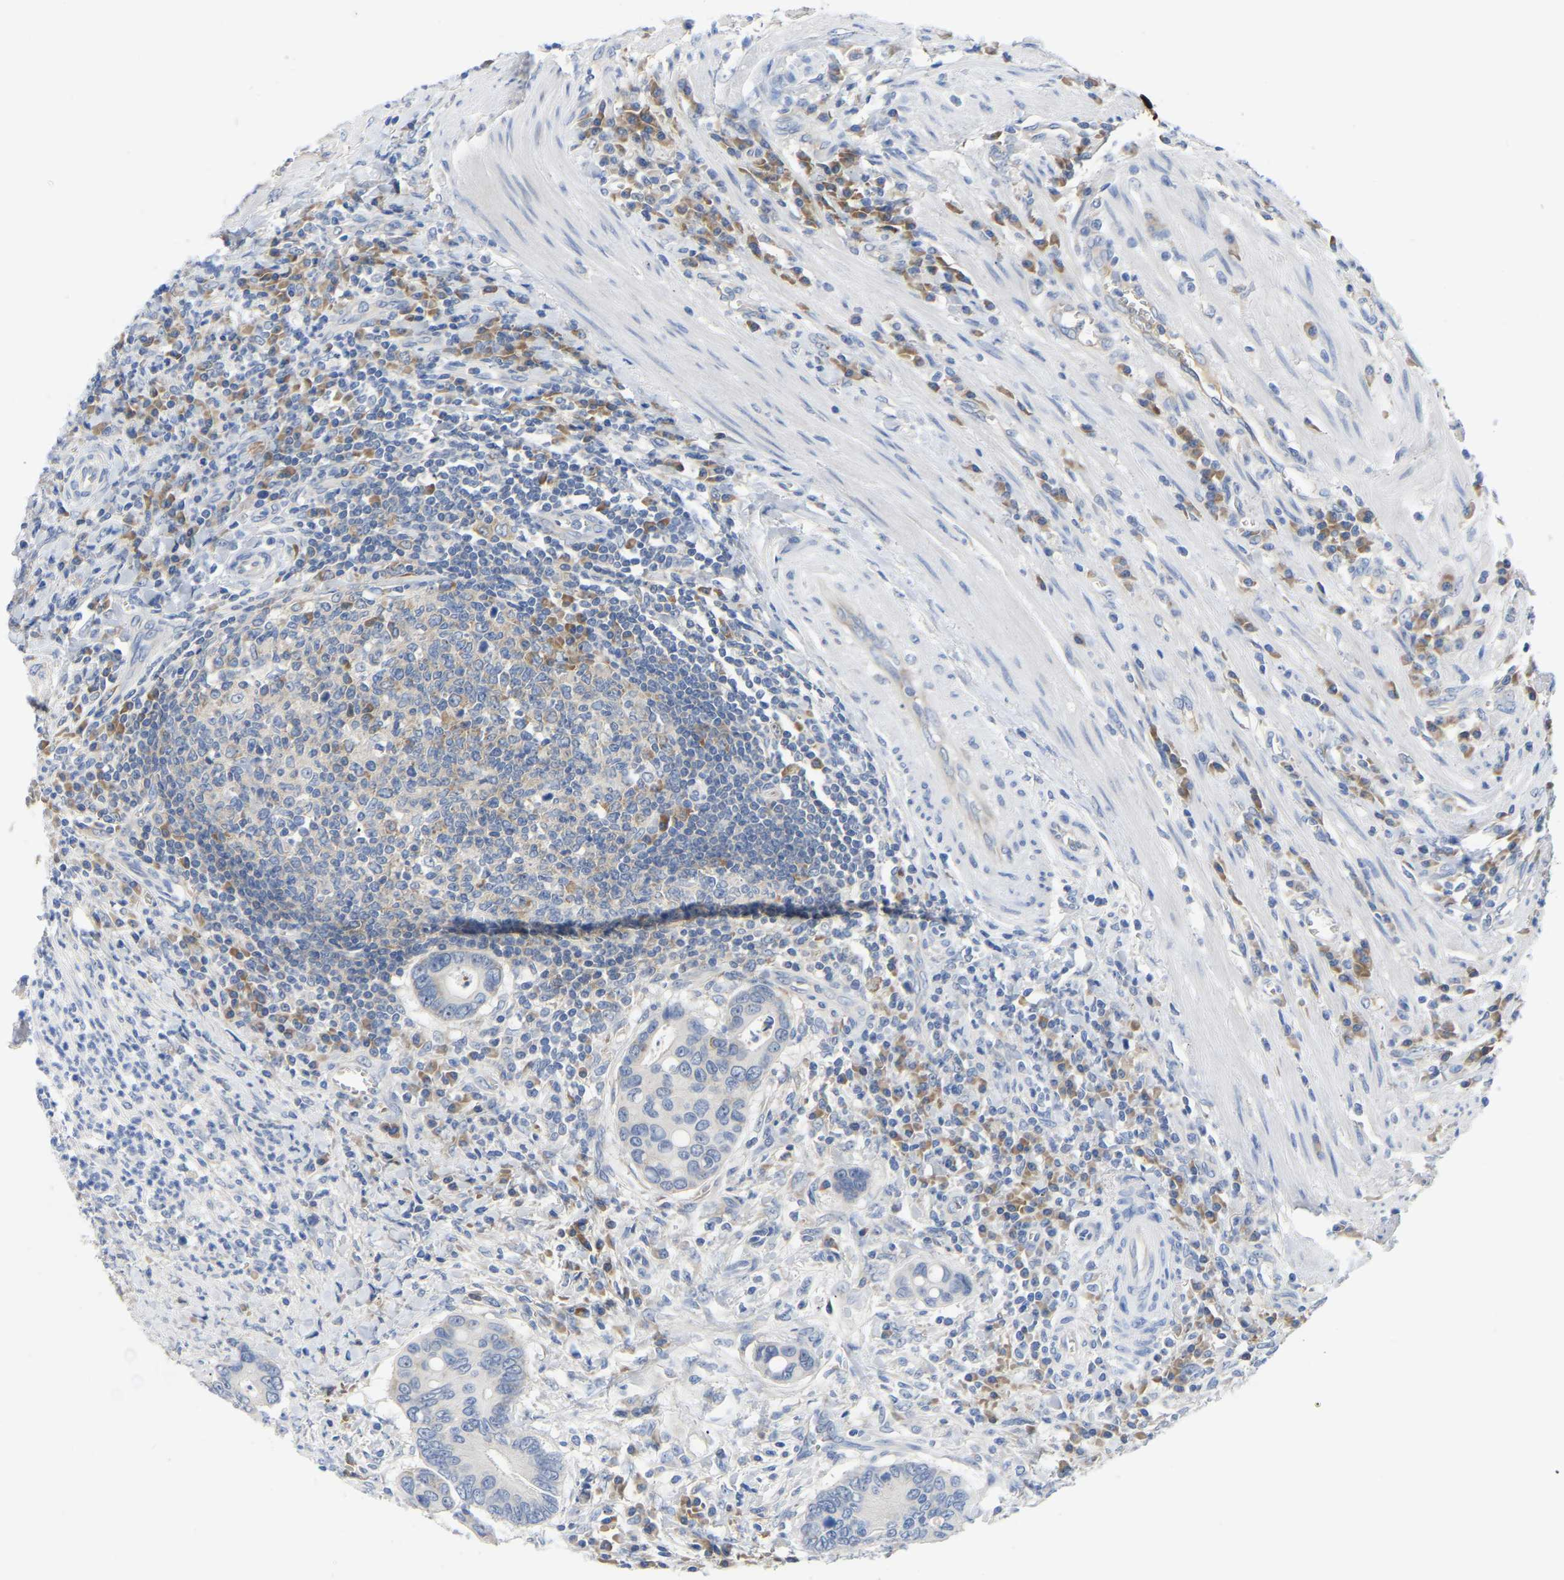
{"staining": {"intensity": "negative", "quantity": "none", "location": "none"}, "tissue": "colorectal cancer", "cell_type": "Tumor cells", "image_type": "cancer", "snomed": [{"axis": "morphology", "description": "Inflammation, NOS"}, {"axis": "morphology", "description": "Adenocarcinoma, NOS"}, {"axis": "topography", "description": "Colon"}], "caption": "Human colorectal cancer (adenocarcinoma) stained for a protein using IHC reveals no expression in tumor cells.", "gene": "ABCA10", "patient": {"sex": "male", "age": 72}}